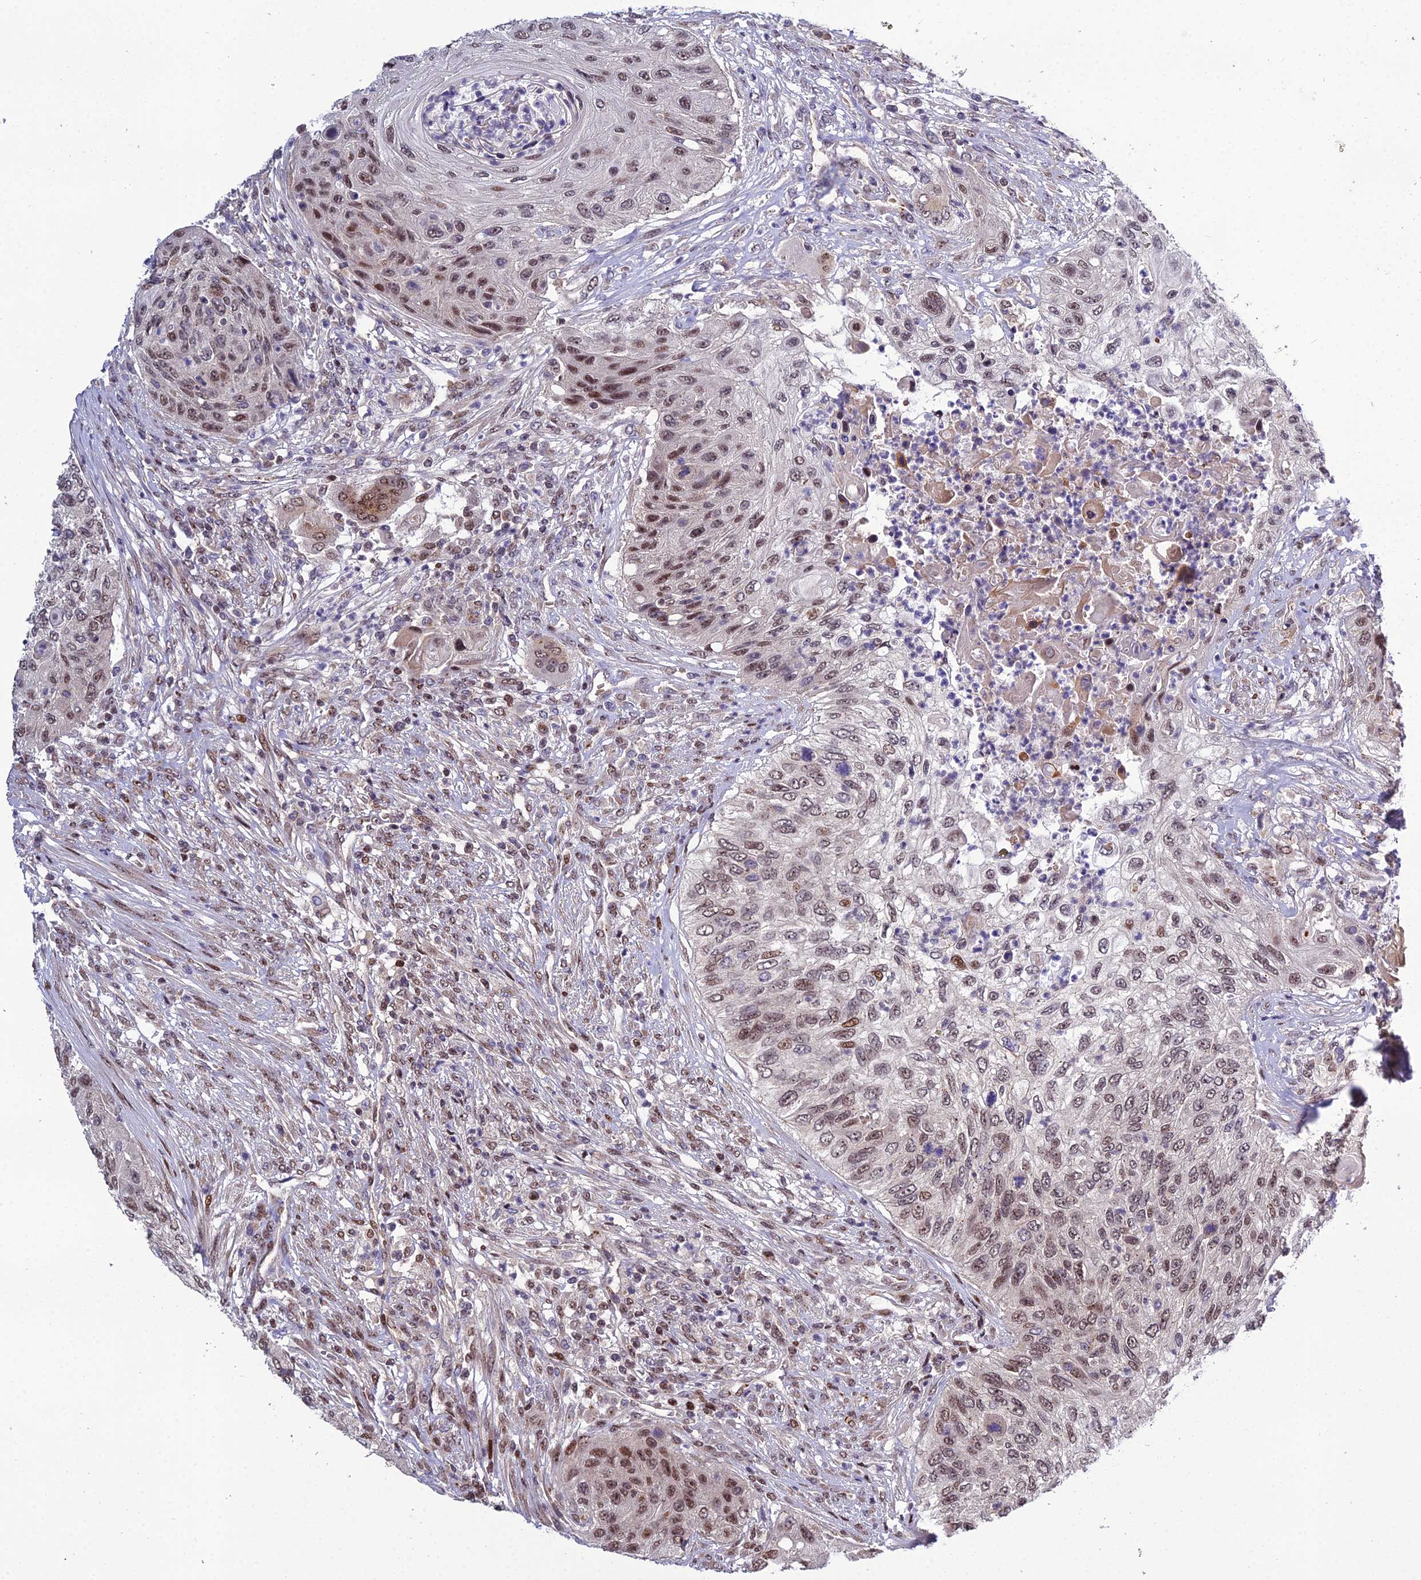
{"staining": {"intensity": "moderate", "quantity": ">75%", "location": "nuclear"}, "tissue": "urothelial cancer", "cell_type": "Tumor cells", "image_type": "cancer", "snomed": [{"axis": "morphology", "description": "Urothelial carcinoma, High grade"}, {"axis": "topography", "description": "Urinary bladder"}], "caption": "The histopathology image reveals immunohistochemical staining of high-grade urothelial carcinoma. There is moderate nuclear positivity is seen in approximately >75% of tumor cells. The protein of interest is stained brown, and the nuclei are stained in blue (DAB IHC with brightfield microscopy, high magnification).", "gene": "ARL2", "patient": {"sex": "female", "age": 60}}